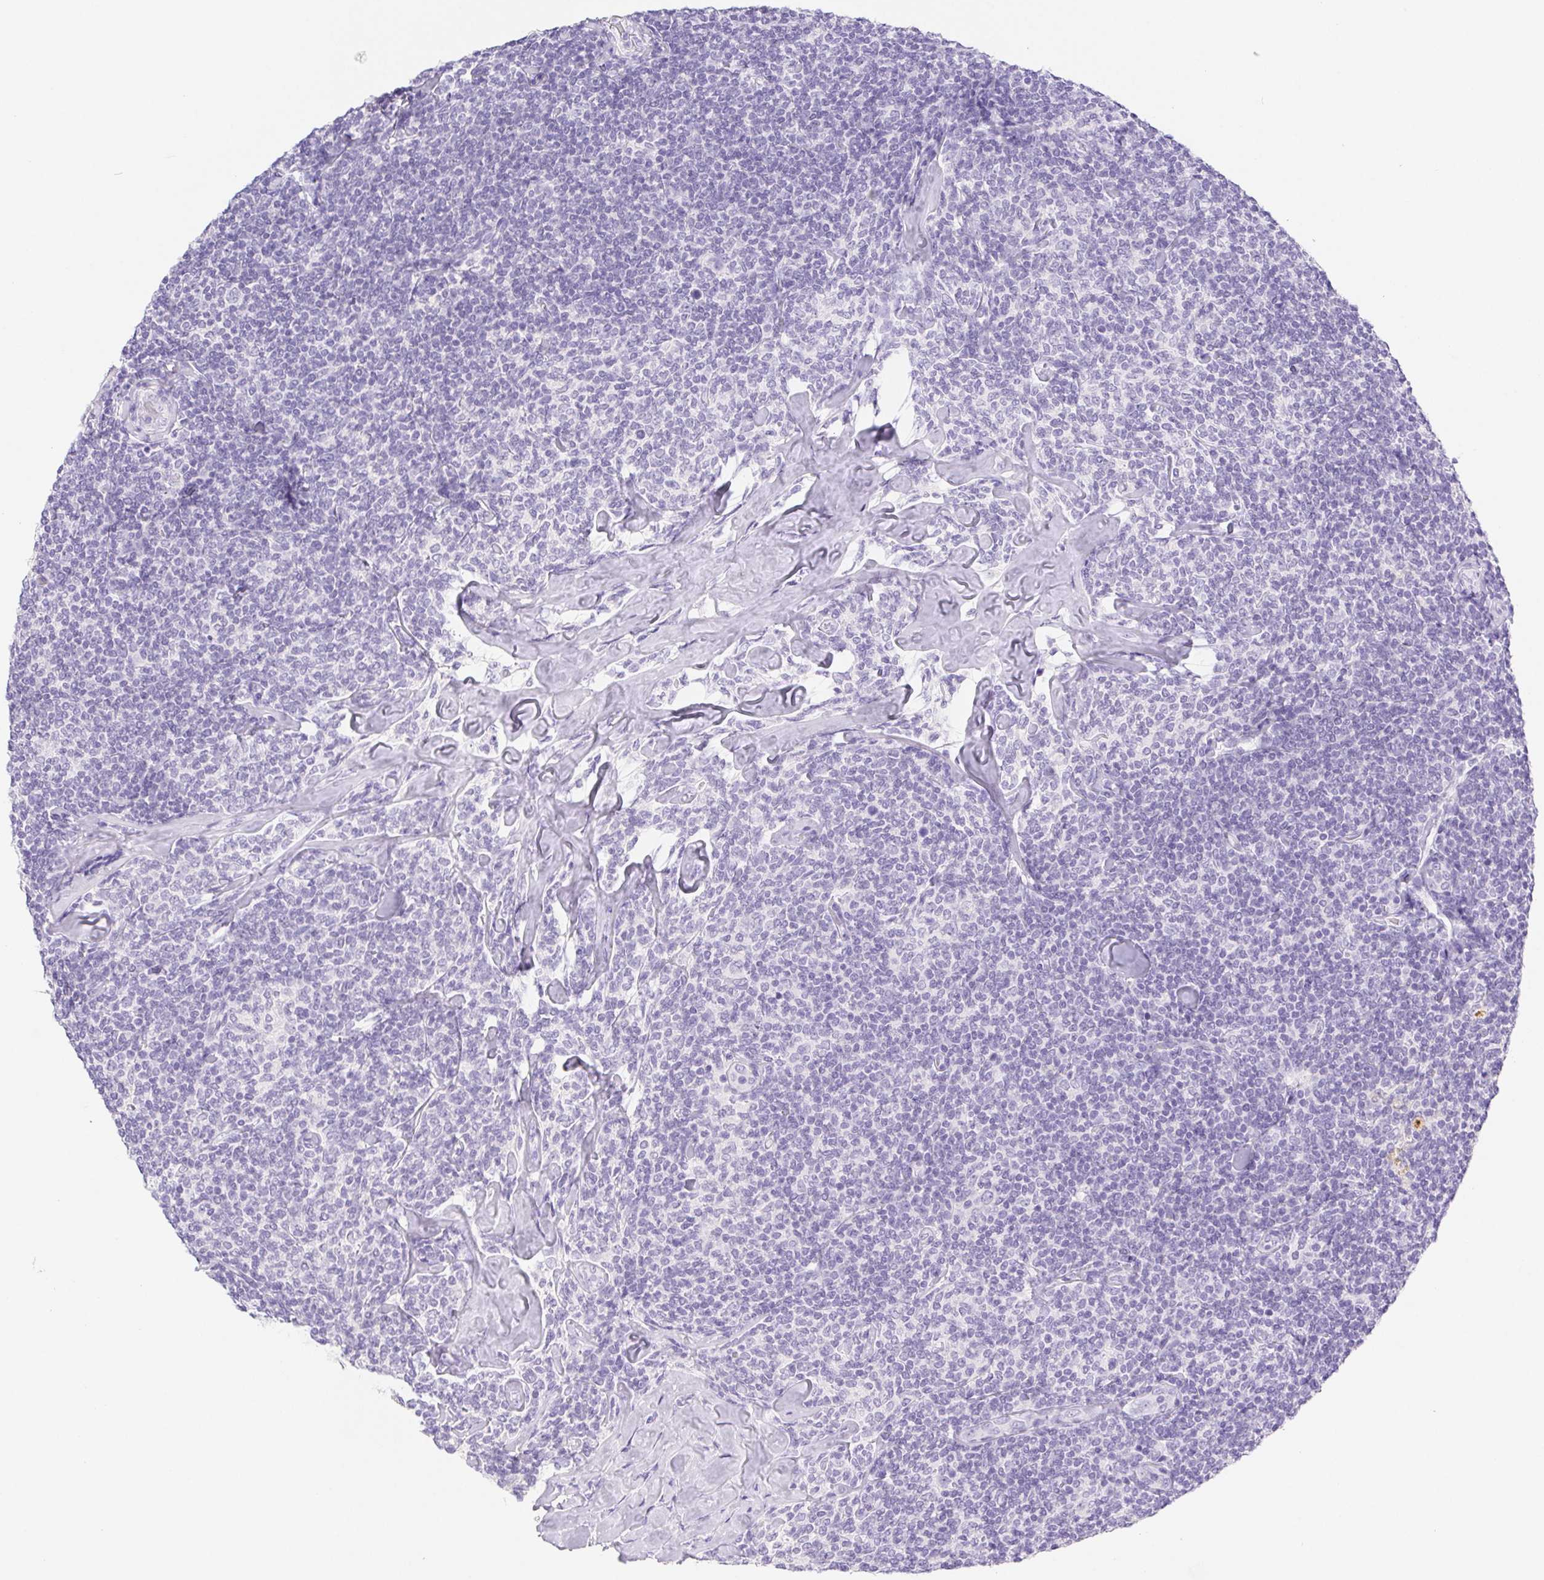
{"staining": {"intensity": "negative", "quantity": "none", "location": "none"}, "tissue": "lymphoma", "cell_type": "Tumor cells", "image_type": "cancer", "snomed": [{"axis": "morphology", "description": "Malignant lymphoma, non-Hodgkin's type, Low grade"}, {"axis": "topography", "description": "Lymph node"}], "caption": "Immunohistochemistry (IHC) photomicrograph of lymphoma stained for a protein (brown), which exhibits no staining in tumor cells. (DAB immunohistochemistry, high magnification).", "gene": "PNLIP", "patient": {"sex": "female", "age": 56}}